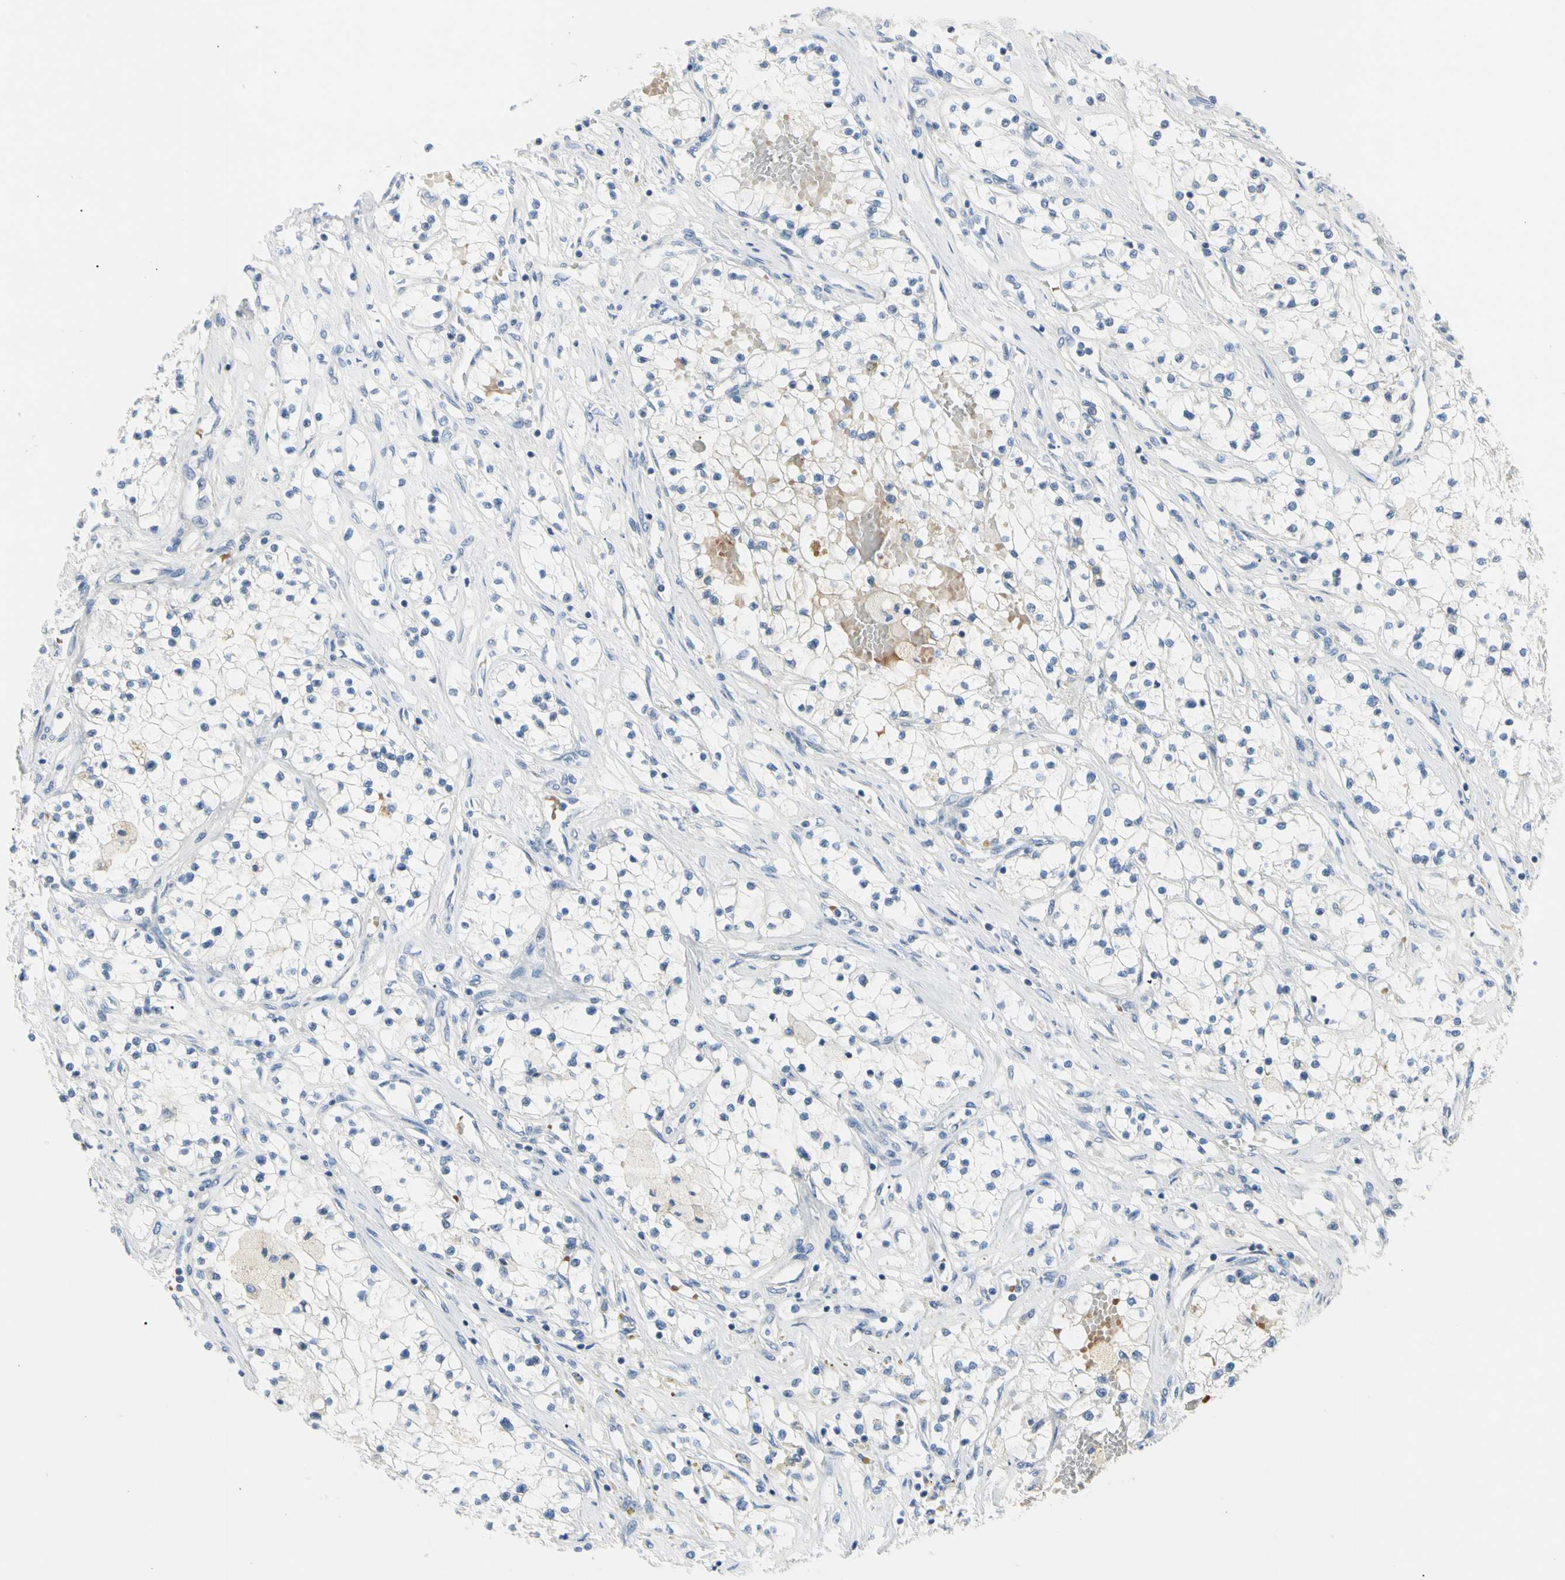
{"staining": {"intensity": "negative", "quantity": "none", "location": "none"}, "tissue": "renal cancer", "cell_type": "Tumor cells", "image_type": "cancer", "snomed": [{"axis": "morphology", "description": "Adenocarcinoma, NOS"}, {"axis": "topography", "description": "Kidney"}], "caption": "Human renal adenocarcinoma stained for a protein using IHC shows no expression in tumor cells.", "gene": "MARK1", "patient": {"sex": "male", "age": 68}}